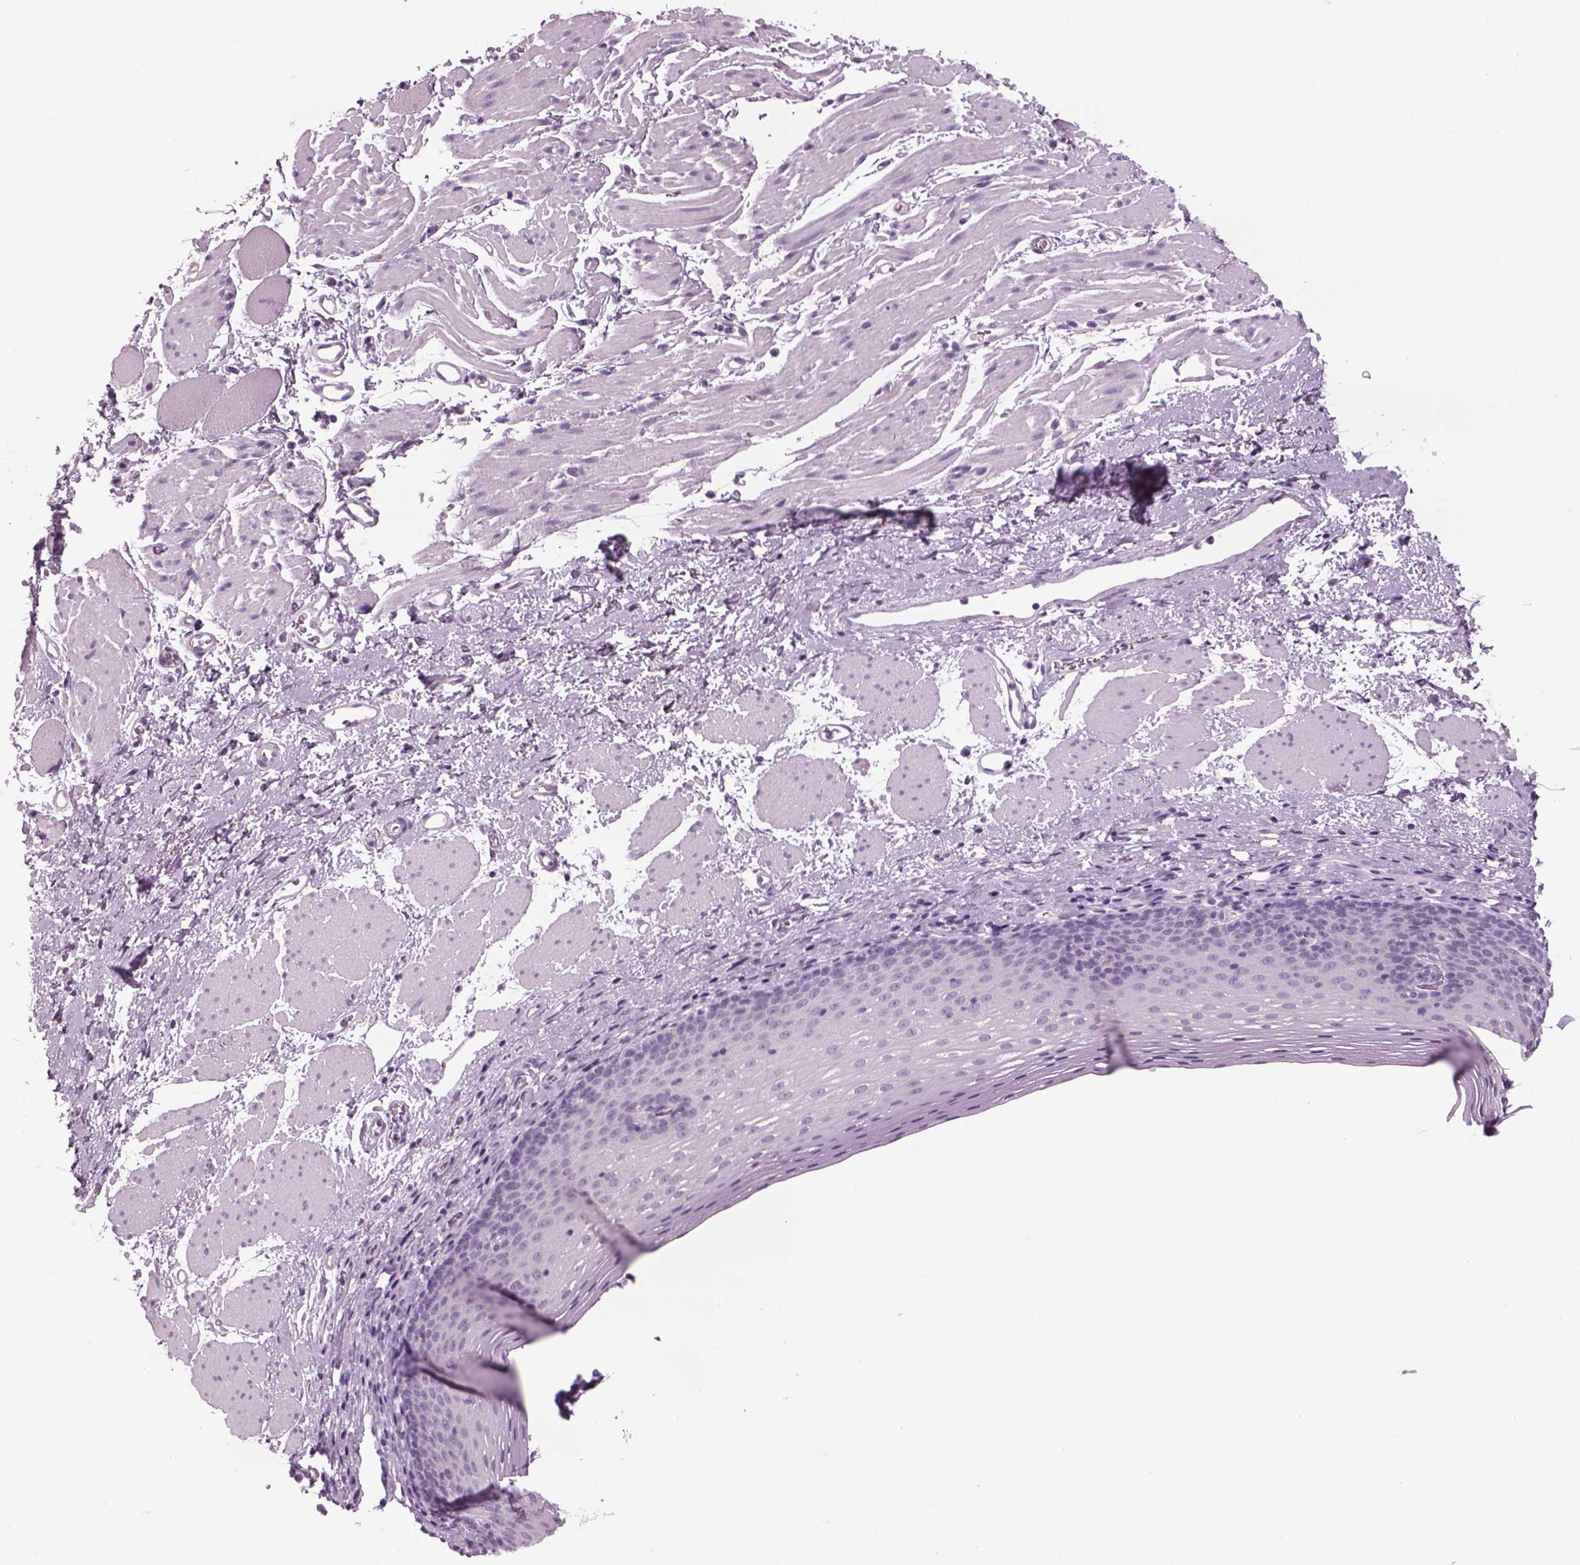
{"staining": {"intensity": "negative", "quantity": "none", "location": "none"}, "tissue": "esophagus", "cell_type": "Squamous epithelial cells", "image_type": "normal", "snomed": [{"axis": "morphology", "description": "Normal tissue, NOS"}, {"axis": "topography", "description": "Esophagus"}], "caption": "Immunohistochemistry photomicrograph of unremarkable esophagus: esophagus stained with DAB (3,3'-diaminobenzidine) demonstrates no significant protein positivity in squamous epithelial cells.", "gene": "GAS2L2", "patient": {"sex": "female", "age": 68}}